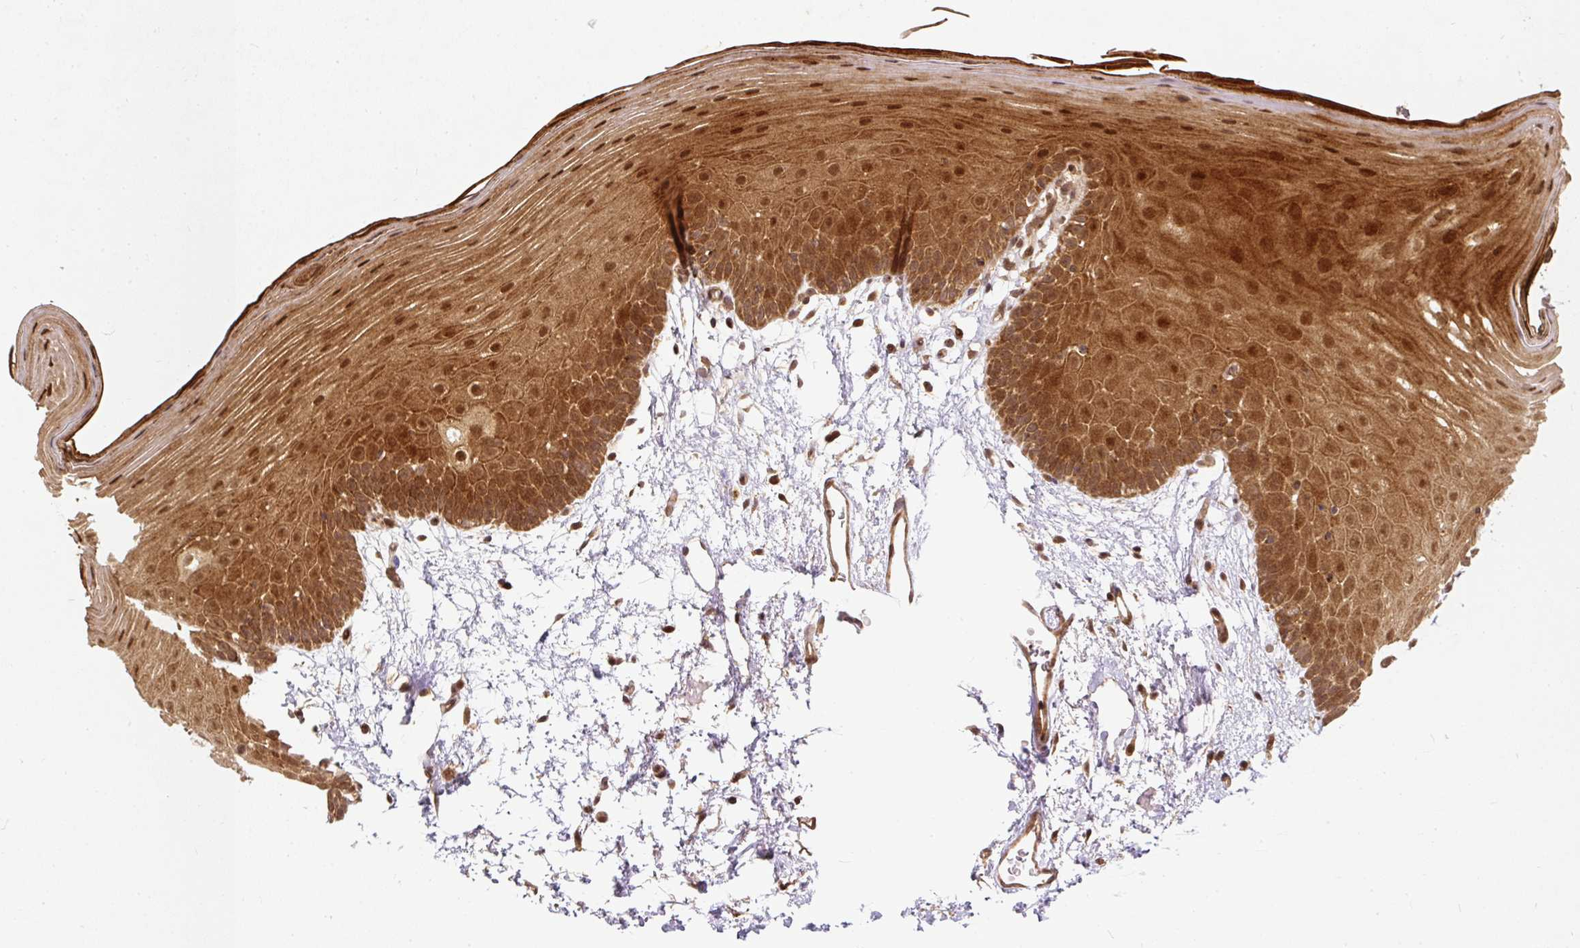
{"staining": {"intensity": "strong", "quantity": ">75%", "location": "cytoplasmic/membranous,nuclear"}, "tissue": "oral mucosa", "cell_type": "Squamous epithelial cells", "image_type": "normal", "snomed": [{"axis": "morphology", "description": "Normal tissue, NOS"}, {"axis": "morphology", "description": "Squamous cell carcinoma, NOS"}, {"axis": "topography", "description": "Oral tissue"}, {"axis": "topography", "description": "Head-Neck"}], "caption": "Strong cytoplasmic/membranous,nuclear staining for a protein is present in approximately >75% of squamous epithelial cells of normal oral mucosa using immunohistochemistry.", "gene": "PSMD1", "patient": {"sex": "female", "age": 81}}